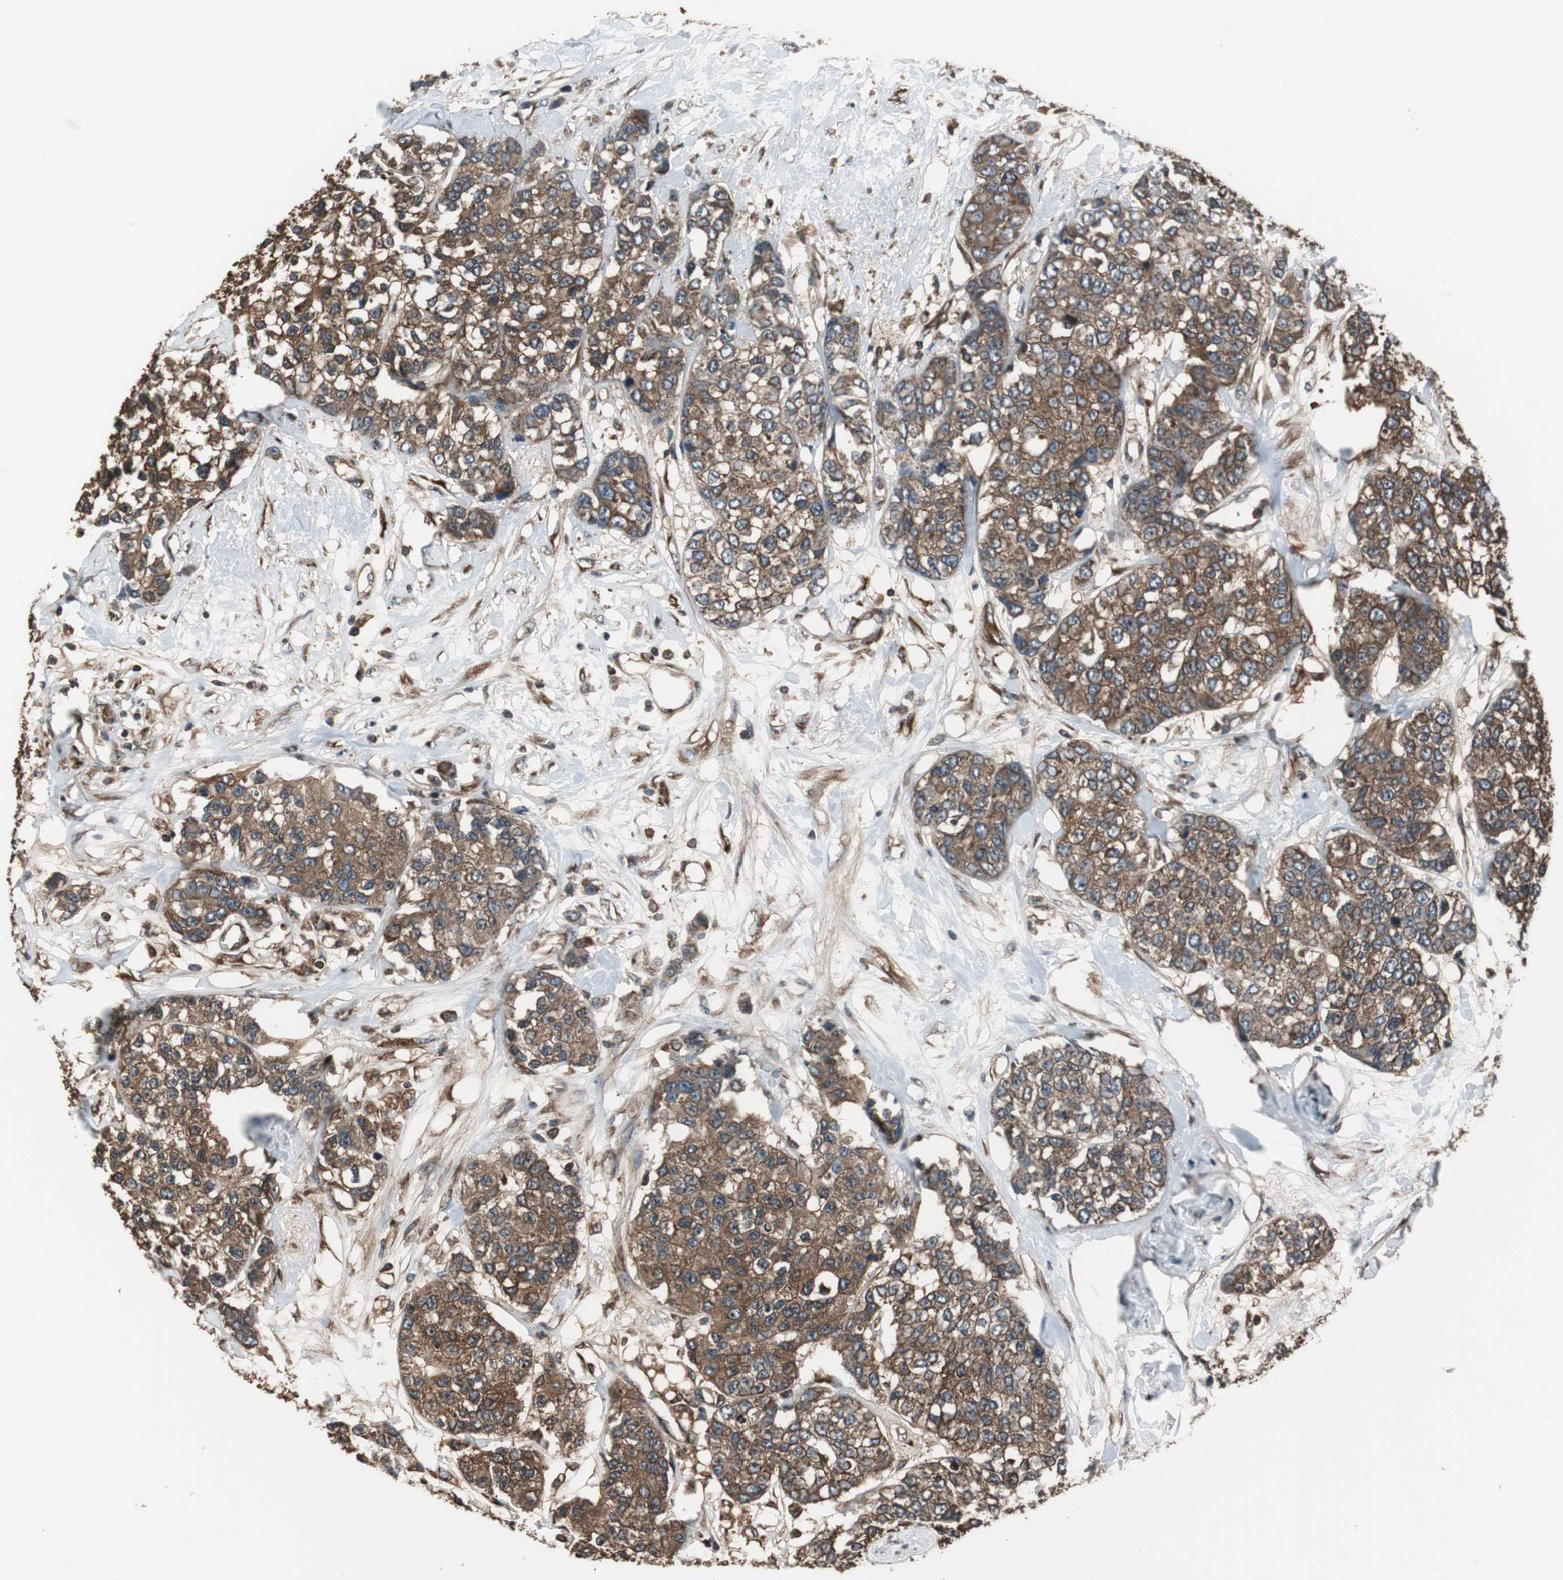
{"staining": {"intensity": "strong", "quantity": ">75%", "location": "cytoplasmic/membranous"}, "tissue": "breast cancer", "cell_type": "Tumor cells", "image_type": "cancer", "snomed": [{"axis": "morphology", "description": "Duct carcinoma"}, {"axis": "topography", "description": "Breast"}], "caption": "A histopathology image of infiltrating ductal carcinoma (breast) stained for a protein displays strong cytoplasmic/membranous brown staining in tumor cells.", "gene": "CAPNS1", "patient": {"sex": "female", "age": 51}}